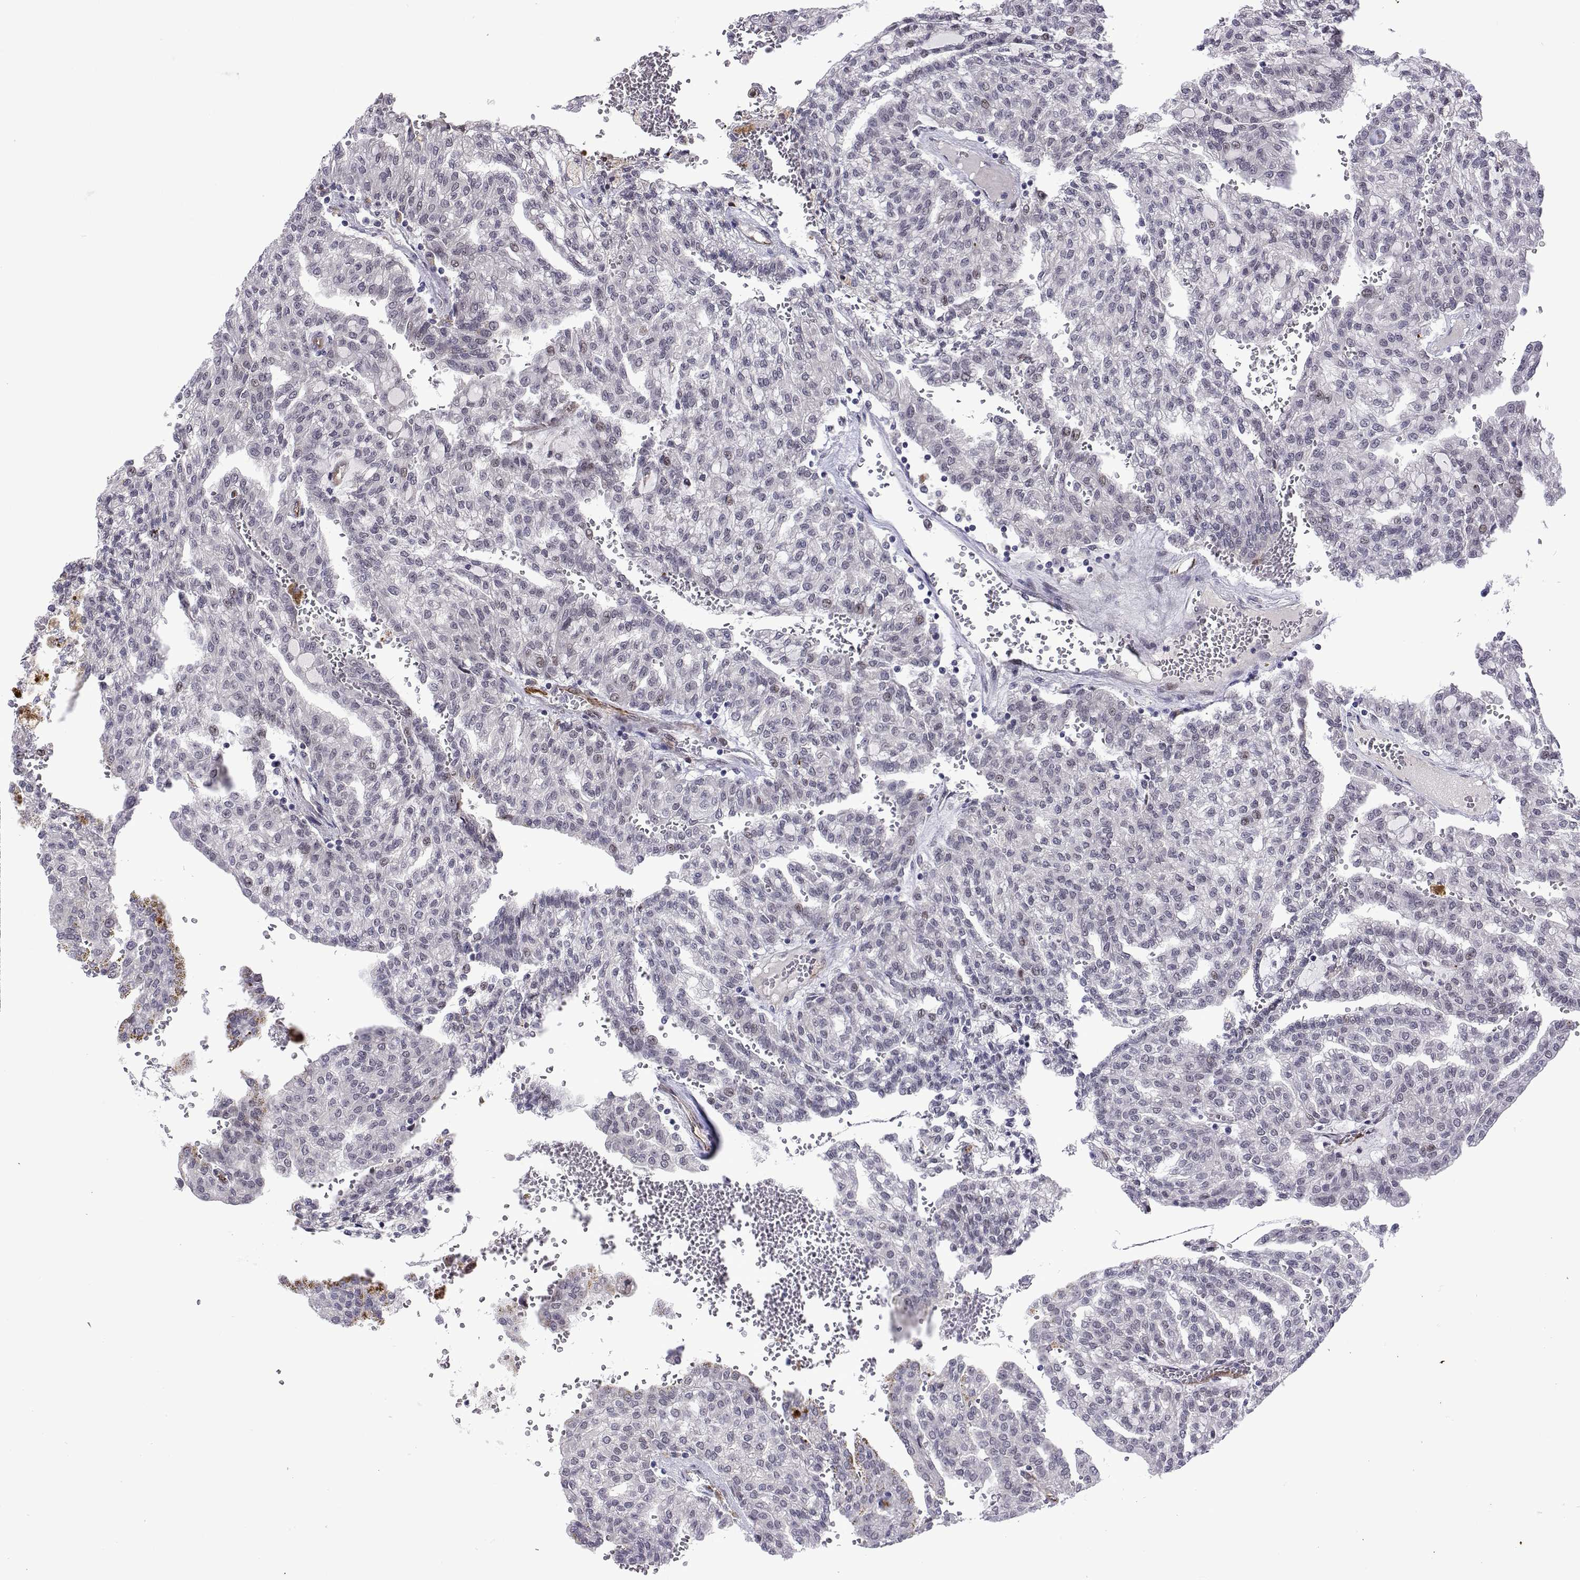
{"staining": {"intensity": "negative", "quantity": "none", "location": "none"}, "tissue": "renal cancer", "cell_type": "Tumor cells", "image_type": "cancer", "snomed": [{"axis": "morphology", "description": "Adenocarcinoma, NOS"}, {"axis": "topography", "description": "Kidney"}], "caption": "Histopathology image shows no protein expression in tumor cells of adenocarcinoma (renal) tissue. (Brightfield microscopy of DAB (3,3'-diaminobenzidine) IHC at high magnification).", "gene": "EFCAB3", "patient": {"sex": "male", "age": 63}}